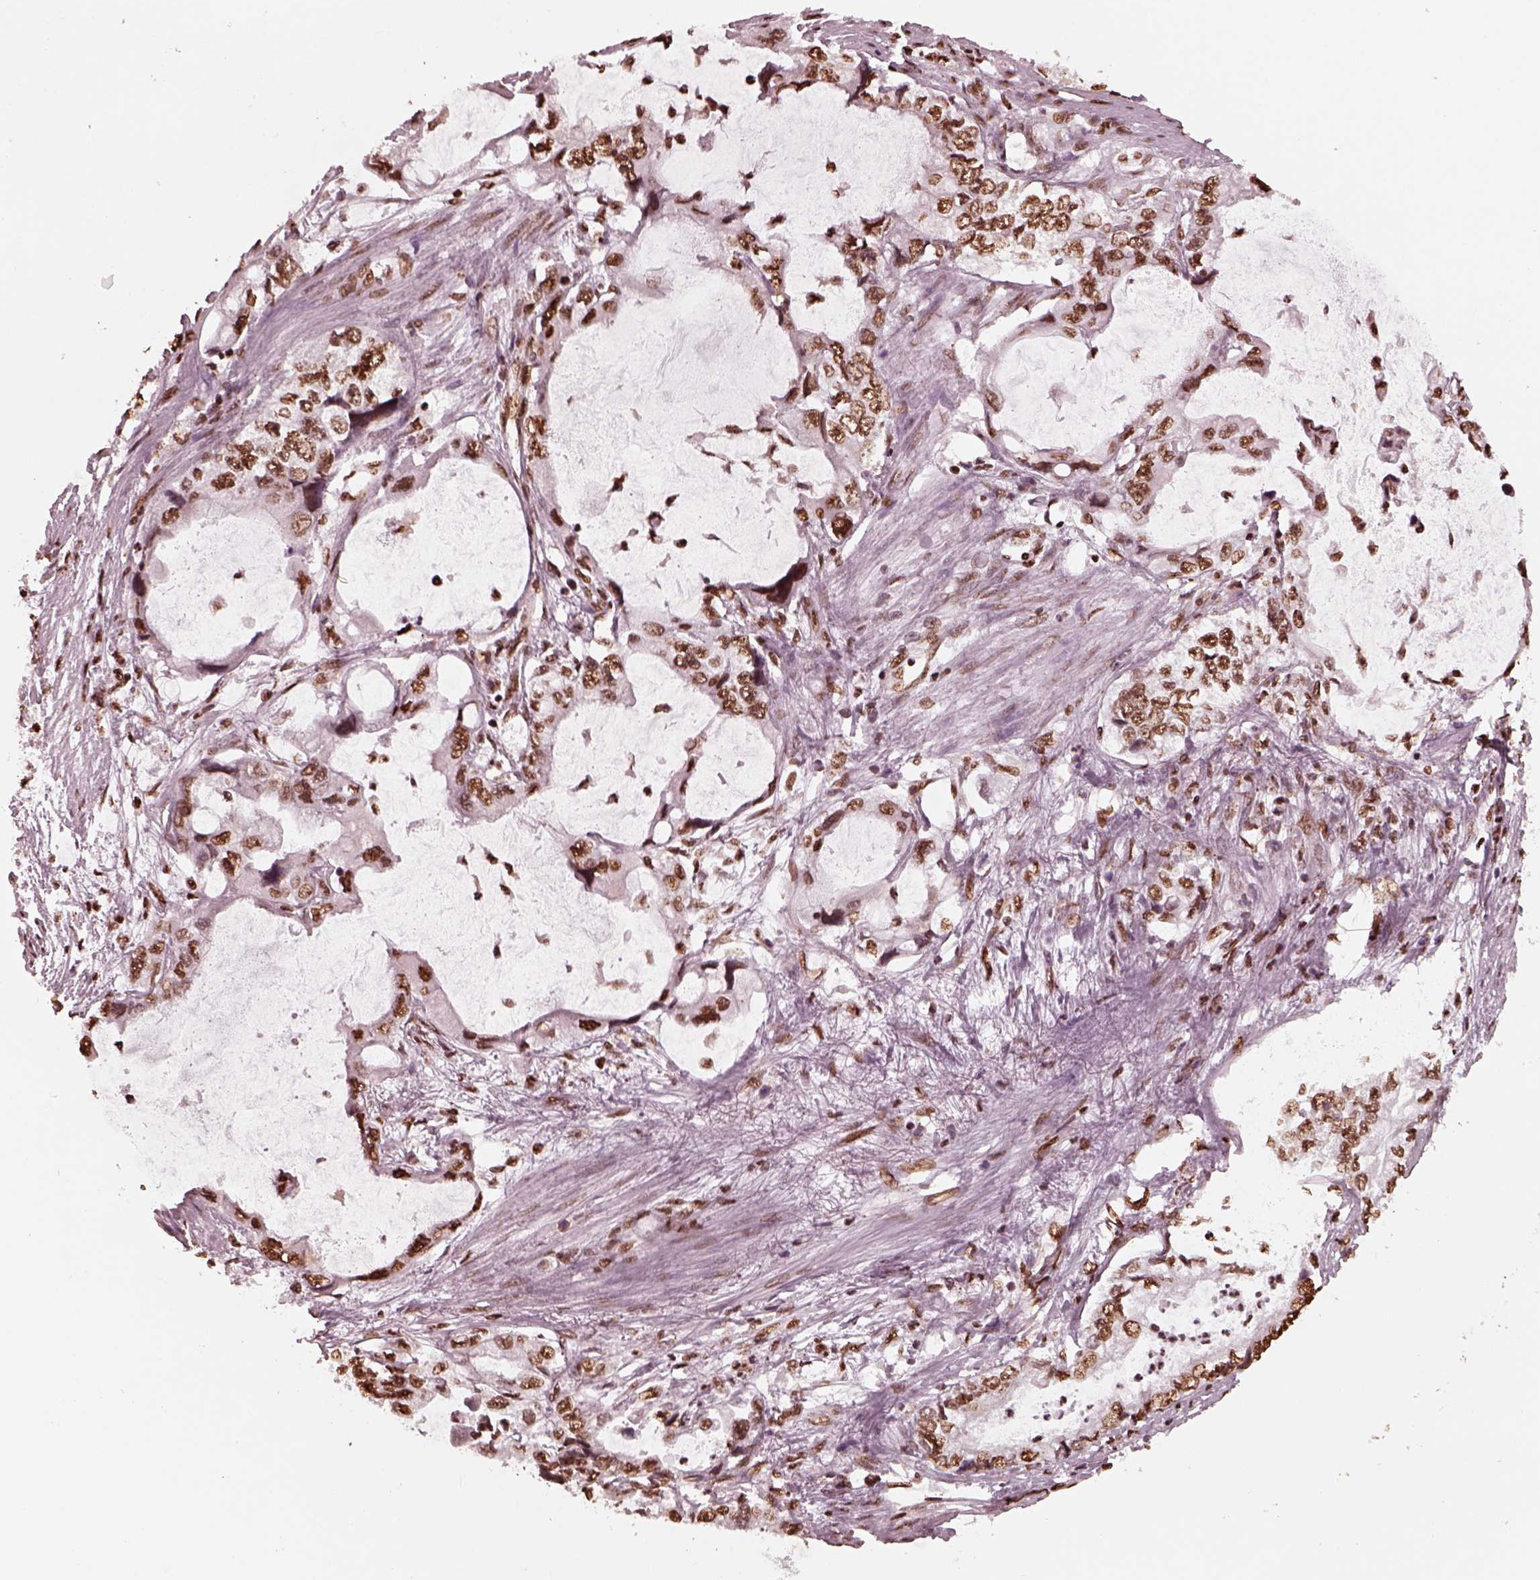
{"staining": {"intensity": "moderate", "quantity": ">75%", "location": "nuclear"}, "tissue": "stomach cancer", "cell_type": "Tumor cells", "image_type": "cancer", "snomed": [{"axis": "morphology", "description": "Adenocarcinoma, NOS"}, {"axis": "topography", "description": "Pancreas"}, {"axis": "topography", "description": "Stomach, upper"}, {"axis": "topography", "description": "Stomach"}], "caption": "Immunohistochemical staining of human adenocarcinoma (stomach) reveals medium levels of moderate nuclear protein positivity in approximately >75% of tumor cells.", "gene": "NSD1", "patient": {"sex": "male", "age": 77}}